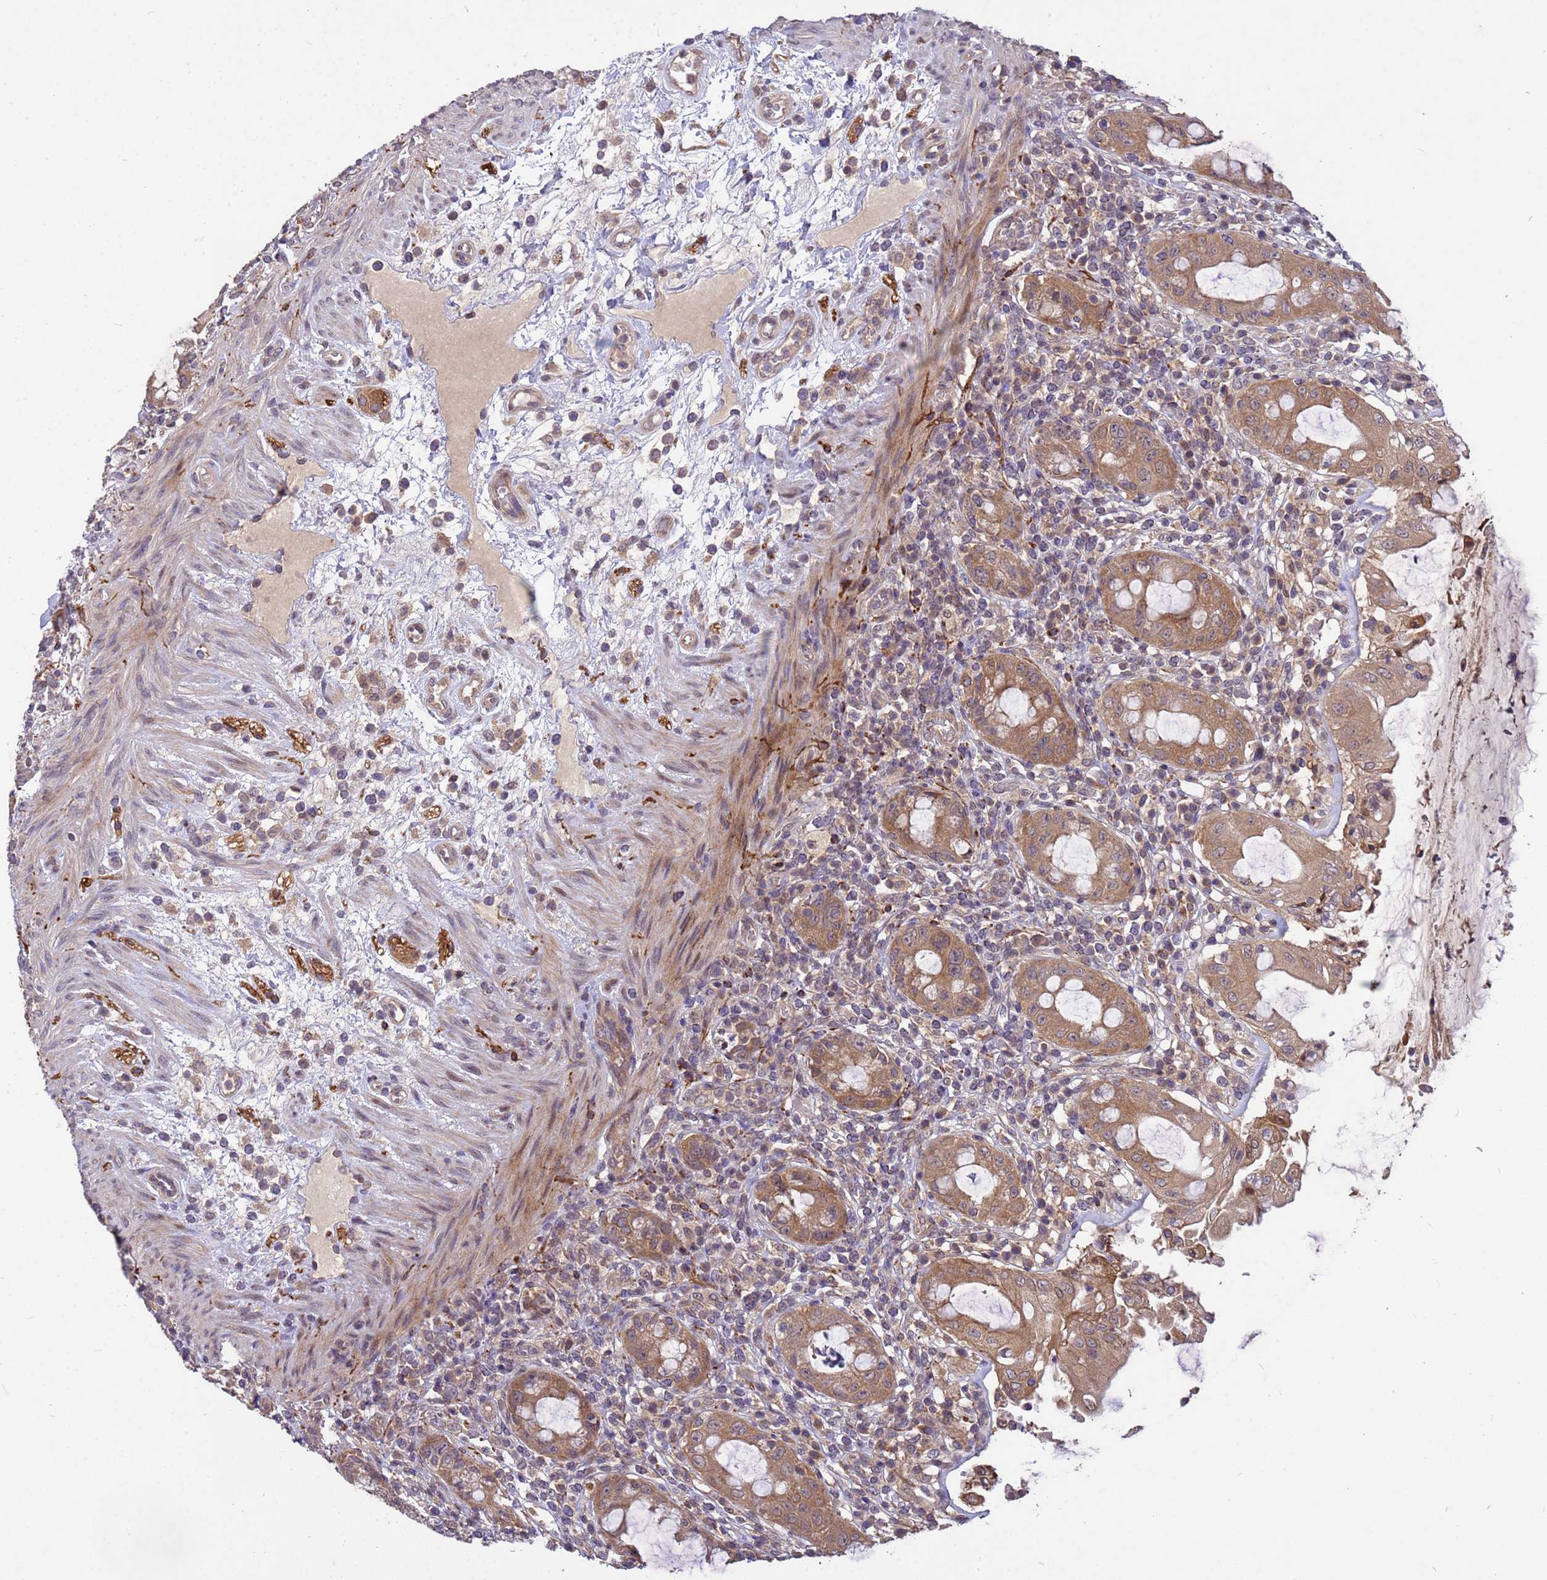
{"staining": {"intensity": "moderate", "quantity": ">75%", "location": "cytoplasmic/membranous"}, "tissue": "rectum", "cell_type": "Glandular cells", "image_type": "normal", "snomed": [{"axis": "morphology", "description": "Normal tissue, NOS"}, {"axis": "topography", "description": "Rectum"}], "caption": "Glandular cells reveal medium levels of moderate cytoplasmic/membranous expression in about >75% of cells in unremarkable rectum. The protein of interest is shown in brown color, while the nuclei are stained blue.", "gene": "PPP2CA", "patient": {"sex": "female", "age": 57}}